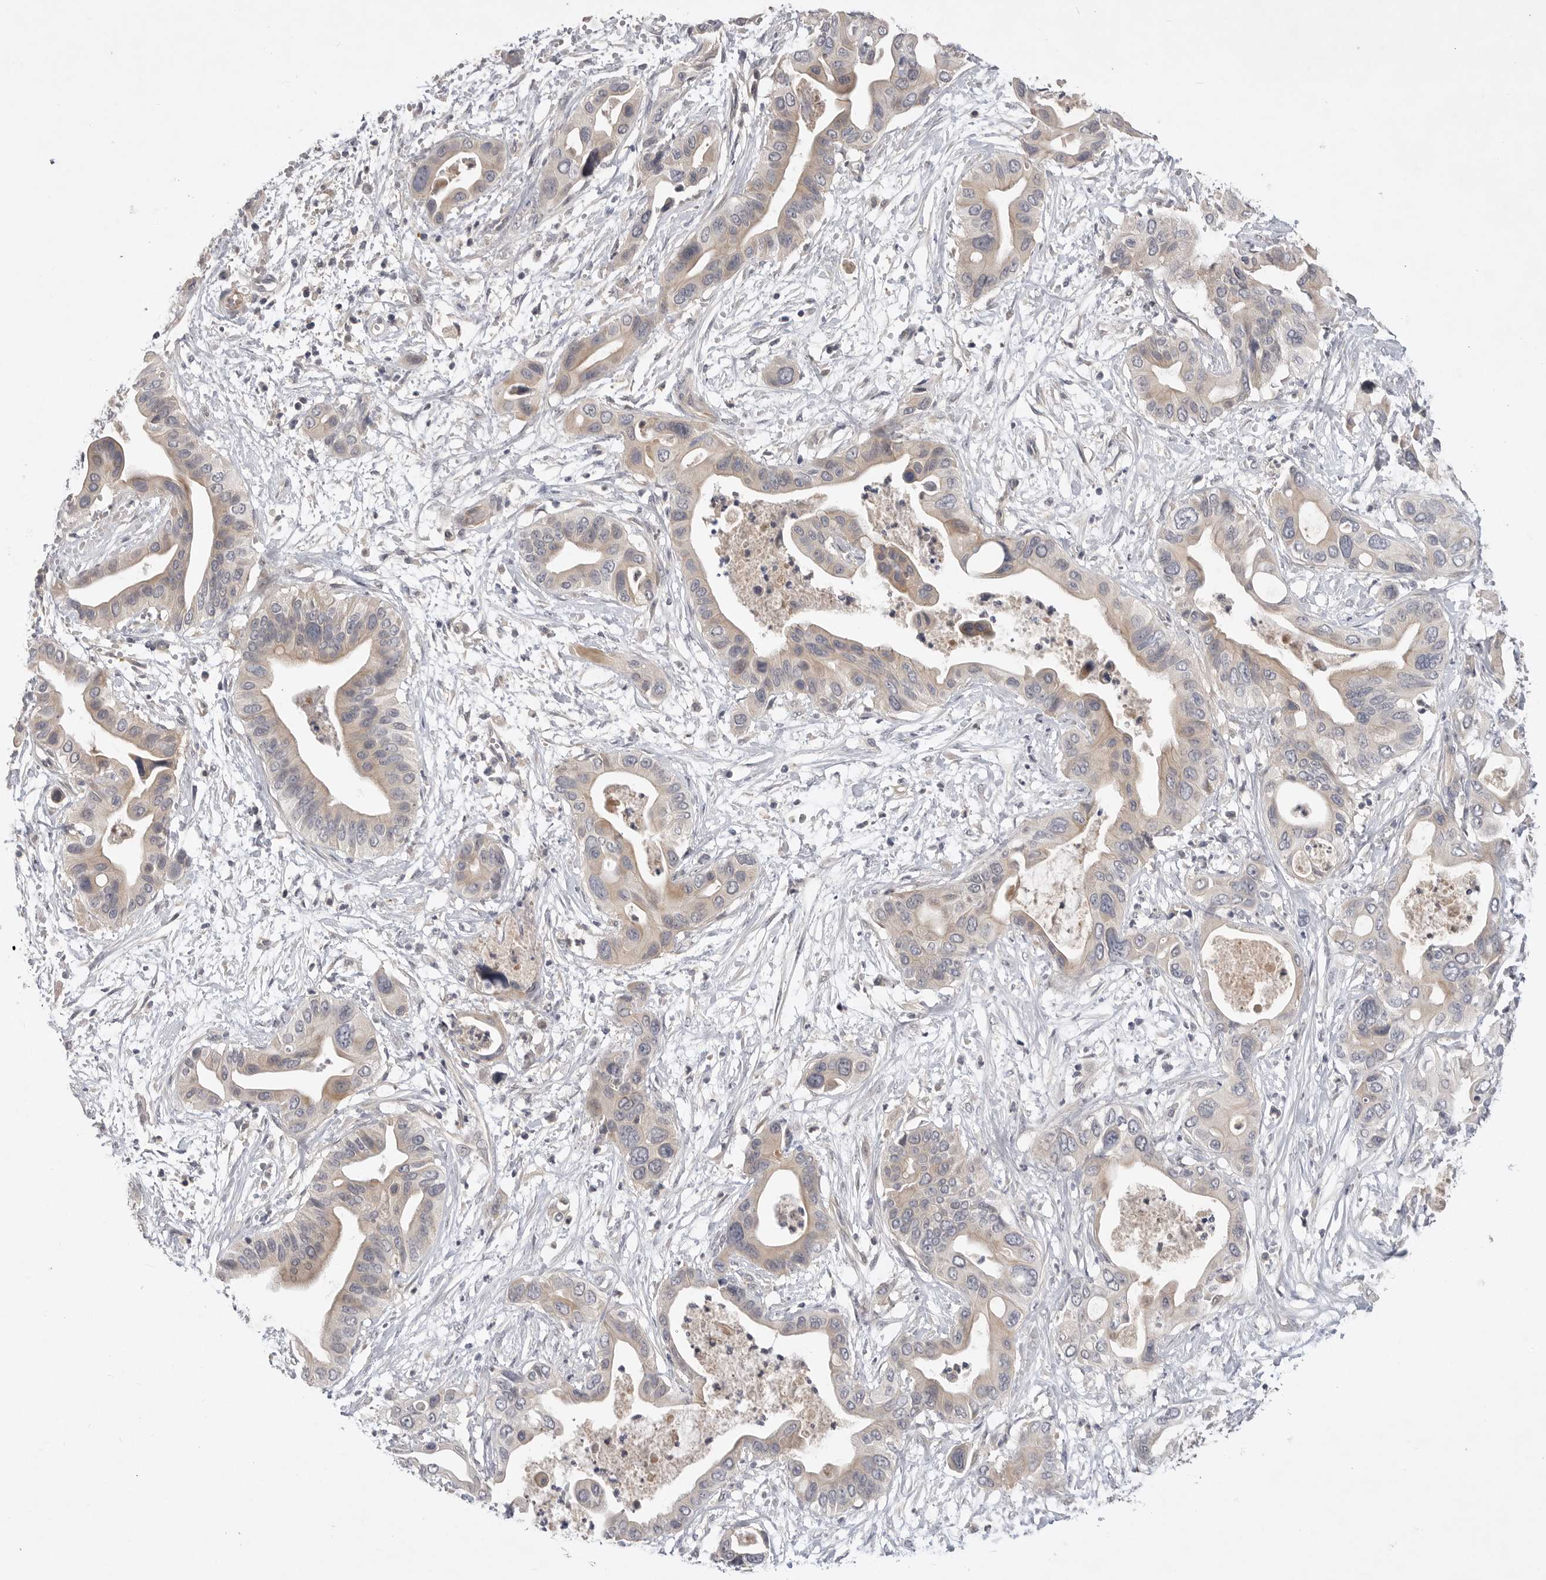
{"staining": {"intensity": "weak", "quantity": "<25%", "location": "cytoplasmic/membranous"}, "tissue": "pancreatic cancer", "cell_type": "Tumor cells", "image_type": "cancer", "snomed": [{"axis": "morphology", "description": "Adenocarcinoma, NOS"}, {"axis": "topography", "description": "Pancreas"}], "caption": "This is a histopathology image of immunohistochemistry (IHC) staining of adenocarcinoma (pancreatic), which shows no expression in tumor cells.", "gene": "ITGAD", "patient": {"sex": "male", "age": 66}}